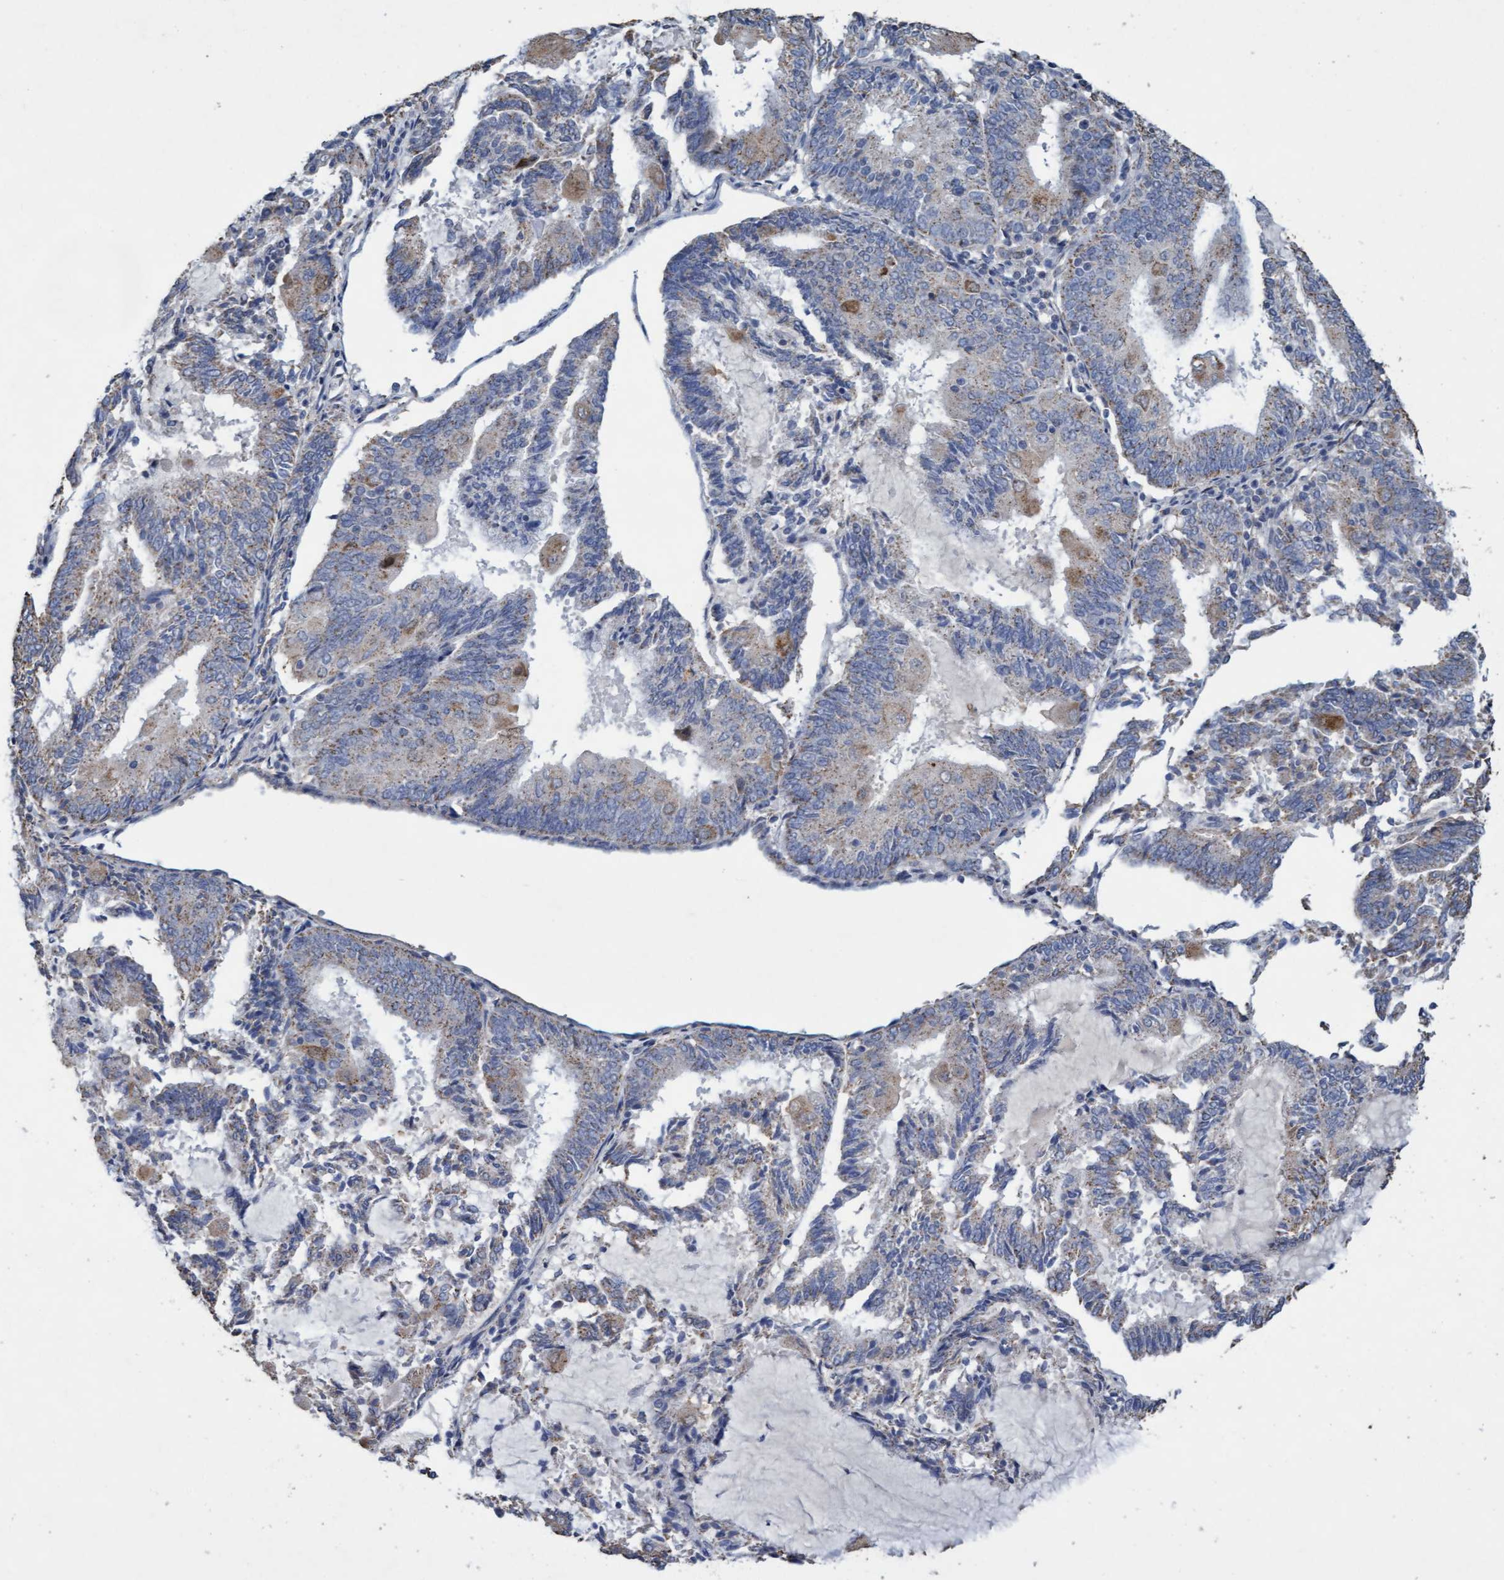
{"staining": {"intensity": "weak", "quantity": ">75%", "location": "cytoplasmic/membranous"}, "tissue": "endometrial cancer", "cell_type": "Tumor cells", "image_type": "cancer", "snomed": [{"axis": "morphology", "description": "Adenocarcinoma, NOS"}, {"axis": "topography", "description": "Endometrium"}], "caption": "IHC photomicrograph of adenocarcinoma (endometrial) stained for a protein (brown), which reveals low levels of weak cytoplasmic/membranous expression in approximately >75% of tumor cells.", "gene": "VSIG8", "patient": {"sex": "female", "age": 81}}